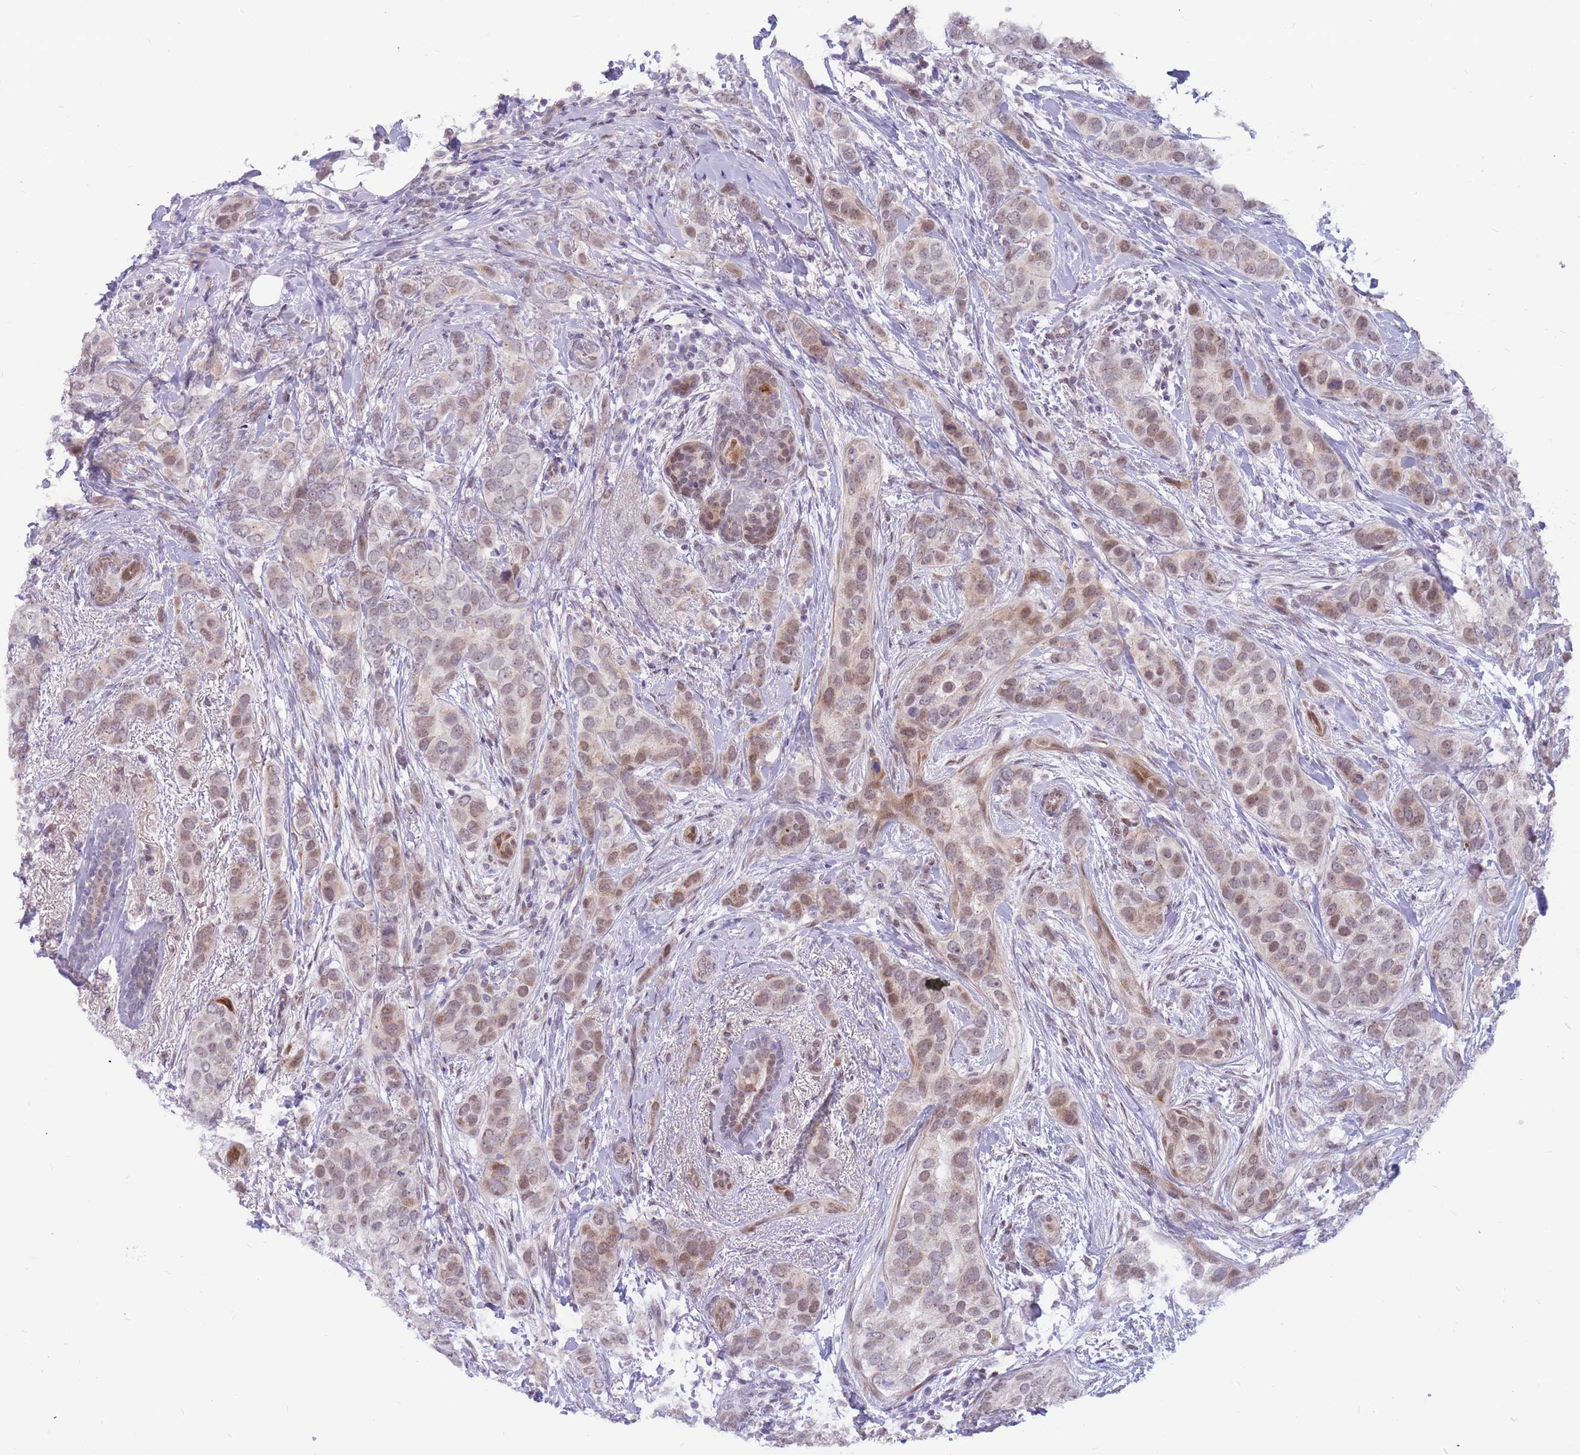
{"staining": {"intensity": "weak", "quantity": "25%-75%", "location": "cytoplasmic/membranous,nuclear"}, "tissue": "breast cancer", "cell_type": "Tumor cells", "image_type": "cancer", "snomed": [{"axis": "morphology", "description": "Lobular carcinoma"}, {"axis": "topography", "description": "Breast"}], "caption": "Human breast cancer (lobular carcinoma) stained for a protein (brown) demonstrates weak cytoplasmic/membranous and nuclear positive staining in approximately 25%-75% of tumor cells.", "gene": "ADD2", "patient": {"sex": "female", "age": 51}}